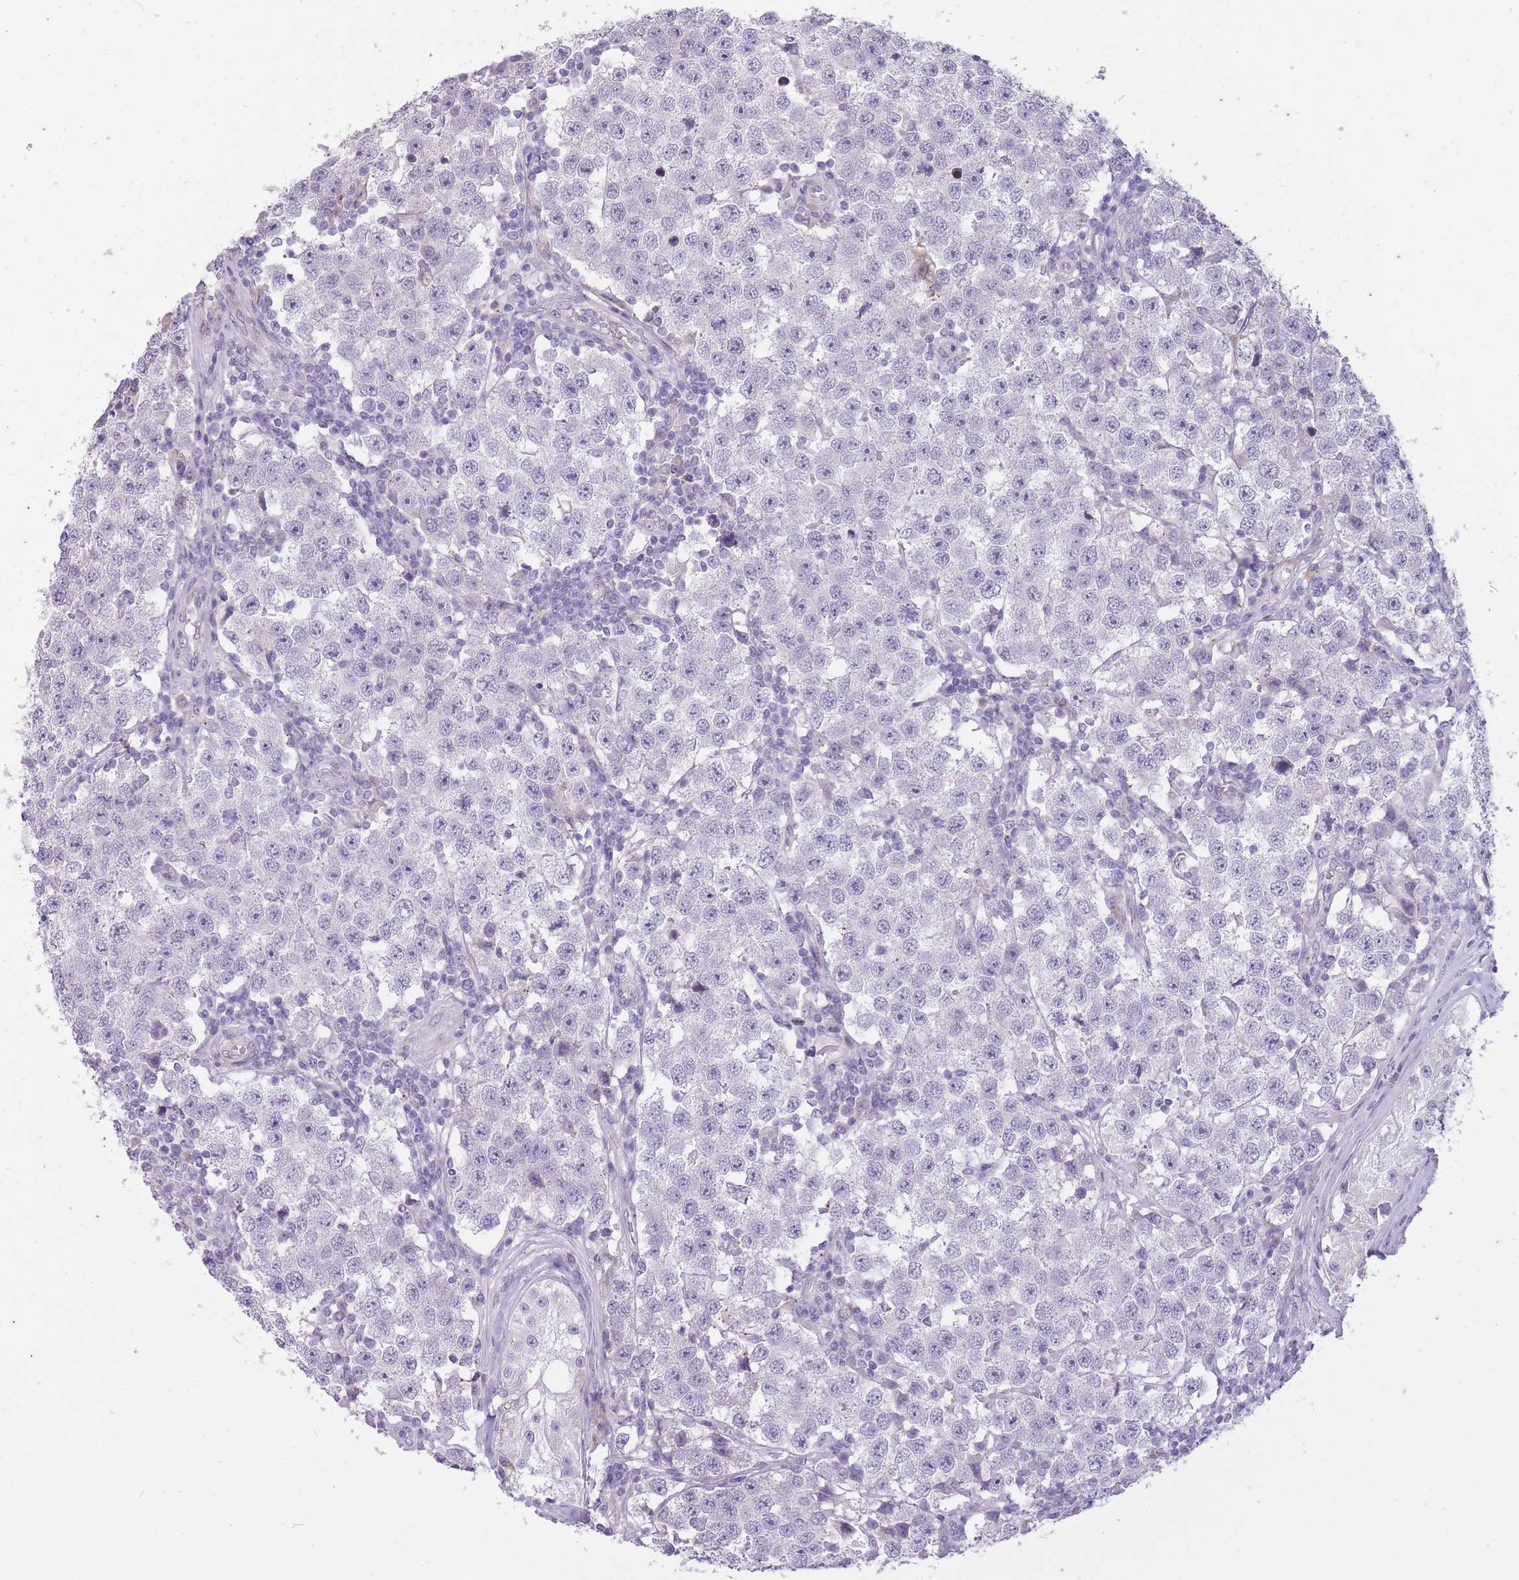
{"staining": {"intensity": "negative", "quantity": "none", "location": "none"}, "tissue": "testis cancer", "cell_type": "Tumor cells", "image_type": "cancer", "snomed": [{"axis": "morphology", "description": "Seminoma, NOS"}, {"axis": "topography", "description": "Testis"}], "caption": "Tumor cells show no significant protein positivity in testis seminoma.", "gene": "CNTNAP3", "patient": {"sex": "male", "age": 34}}